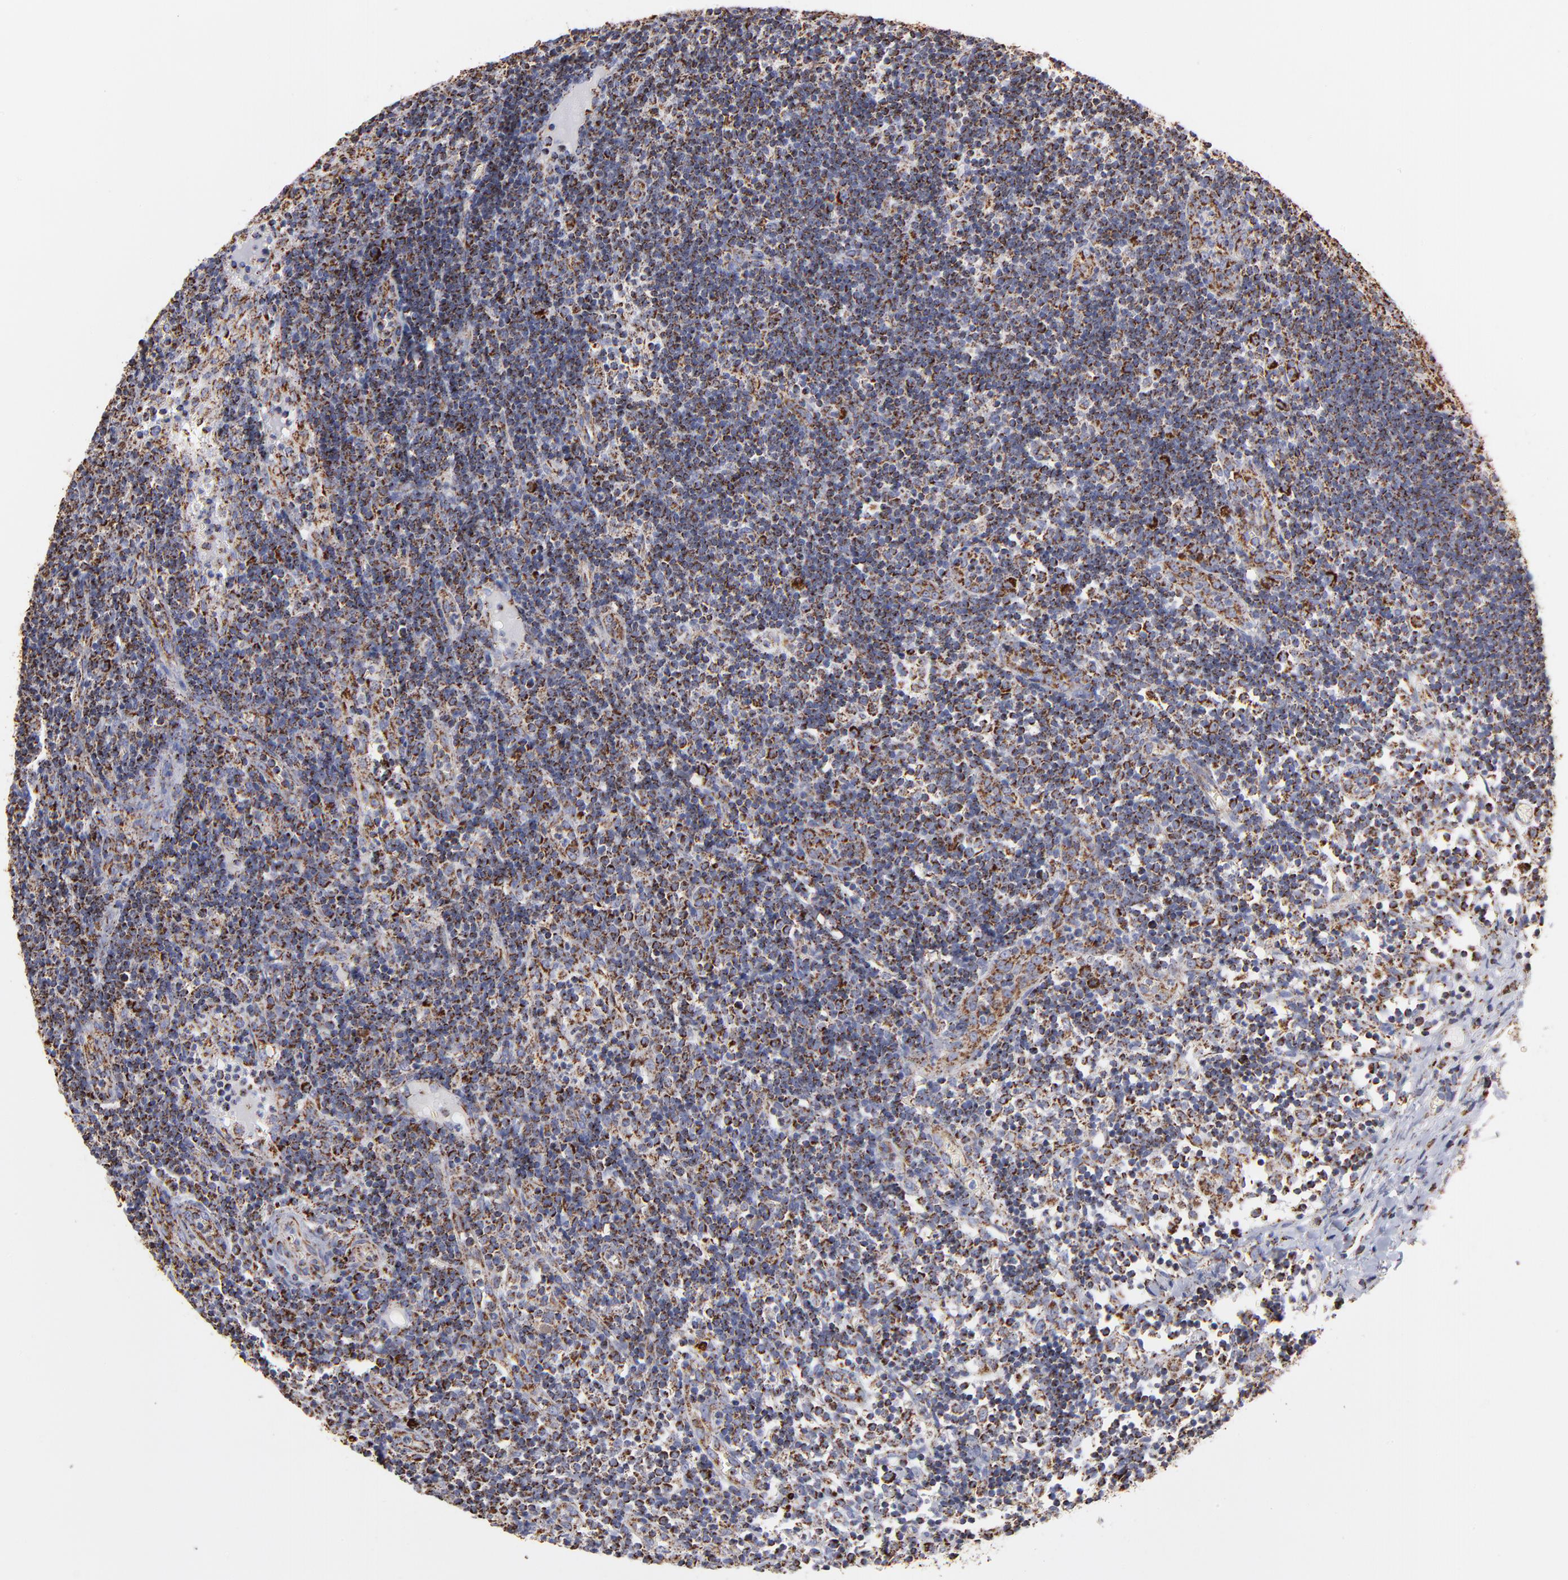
{"staining": {"intensity": "strong", "quantity": ">75%", "location": "cytoplasmic/membranous"}, "tissue": "lymph node", "cell_type": "Non-germinal center cells", "image_type": "normal", "snomed": [{"axis": "morphology", "description": "Normal tissue, NOS"}, {"axis": "morphology", "description": "Inflammation, NOS"}, {"axis": "topography", "description": "Lymph node"}, {"axis": "topography", "description": "Salivary gland"}], "caption": "Normal lymph node exhibits strong cytoplasmic/membranous expression in approximately >75% of non-germinal center cells Nuclei are stained in blue..", "gene": "PHB1", "patient": {"sex": "male", "age": 3}}